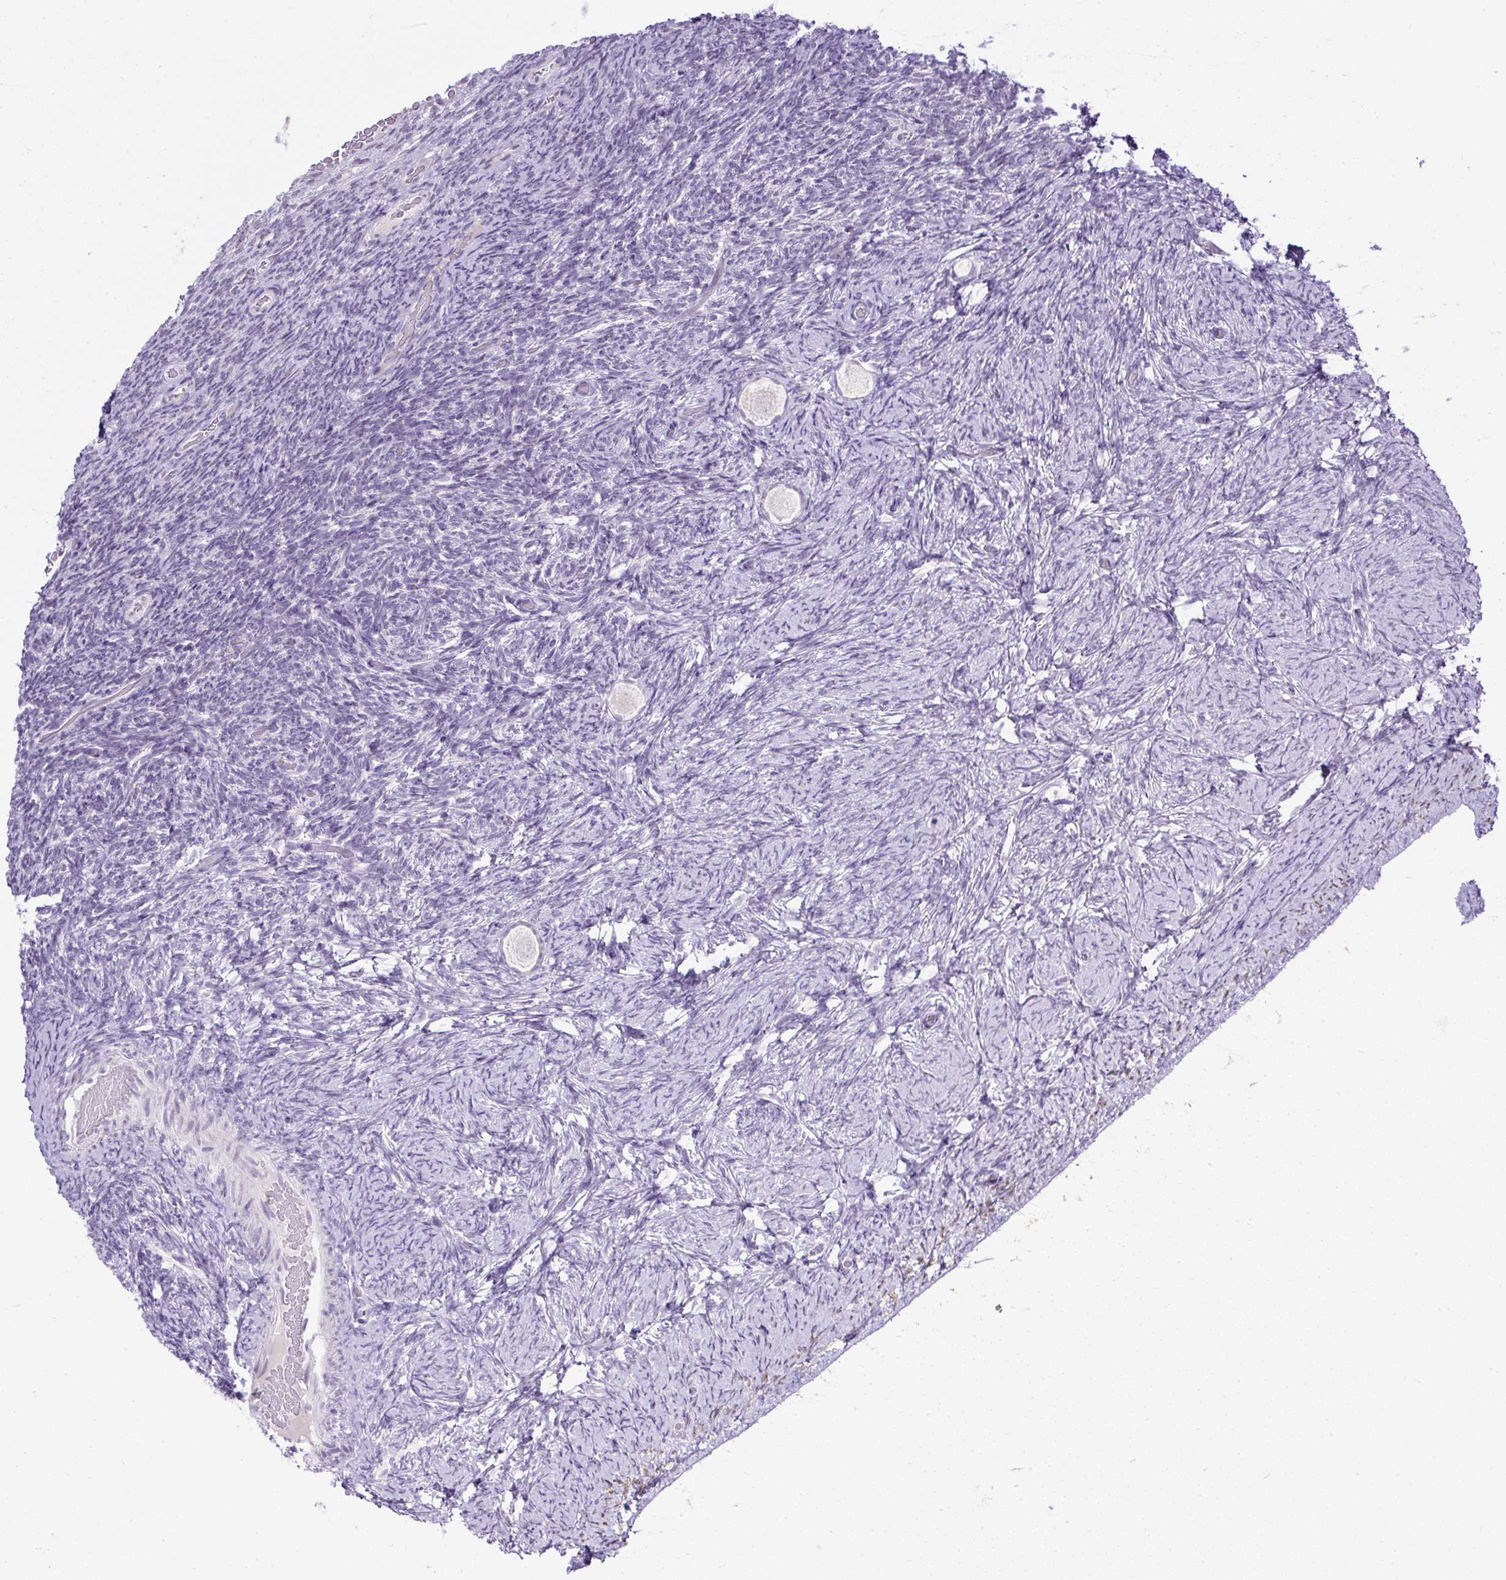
{"staining": {"intensity": "negative", "quantity": "none", "location": "none"}, "tissue": "ovary", "cell_type": "Follicle cells", "image_type": "normal", "snomed": [{"axis": "morphology", "description": "Normal tissue, NOS"}, {"axis": "topography", "description": "Ovary"}], "caption": "IHC photomicrograph of unremarkable ovary: ovary stained with DAB (3,3'-diaminobenzidine) reveals no significant protein expression in follicle cells.", "gene": "WNT10B", "patient": {"sex": "female", "age": 34}}